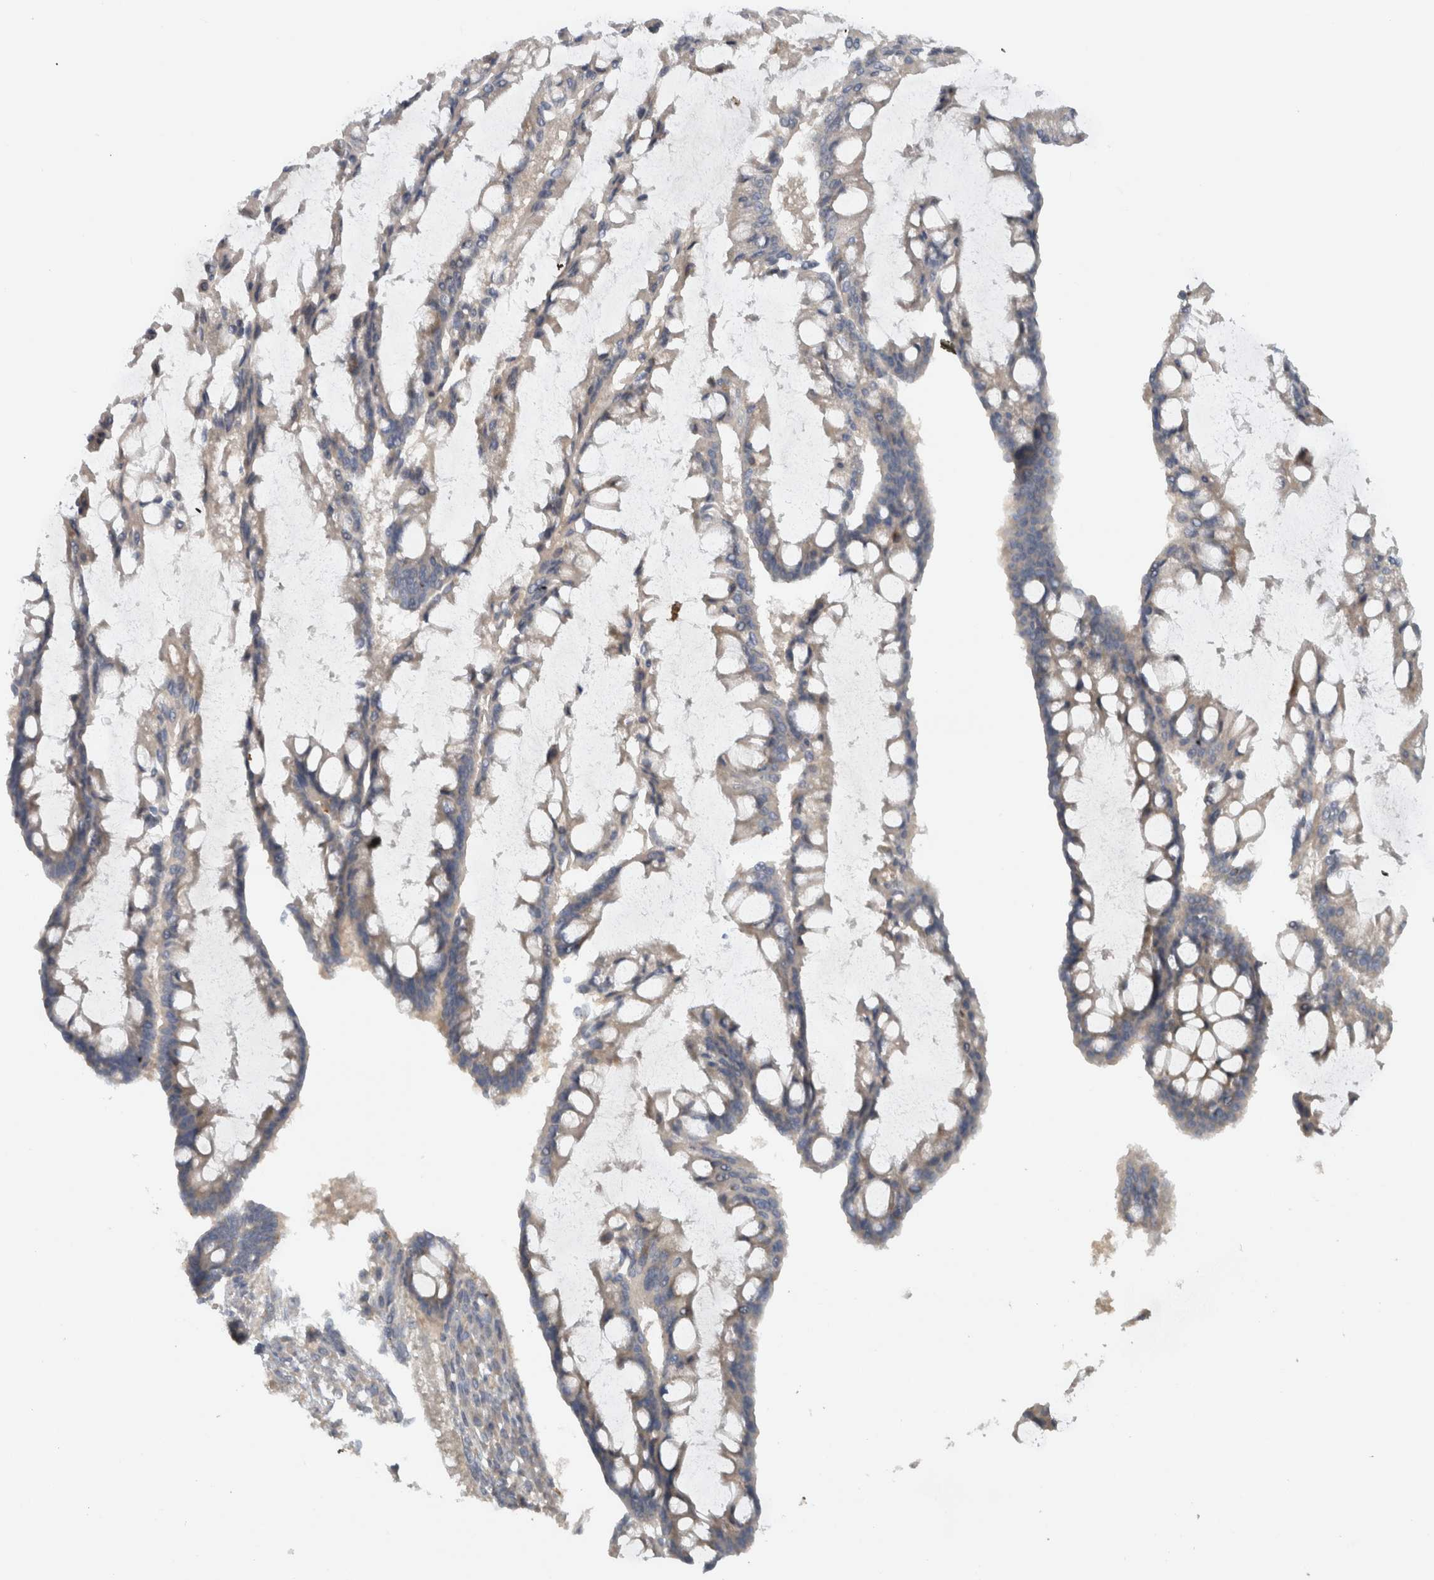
{"staining": {"intensity": "weak", "quantity": ">75%", "location": "cytoplasmic/membranous"}, "tissue": "ovarian cancer", "cell_type": "Tumor cells", "image_type": "cancer", "snomed": [{"axis": "morphology", "description": "Cystadenocarcinoma, mucinous, NOS"}, {"axis": "topography", "description": "Ovary"}], "caption": "Immunohistochemical staining of ovarian mucinous cystadenocarcinoma shows weak cytoplasmic/membranous protein staining in approximately >75% of tumor cells.", "gene": "VEPH1", "patient": {"sex": "female", "age": 73}}